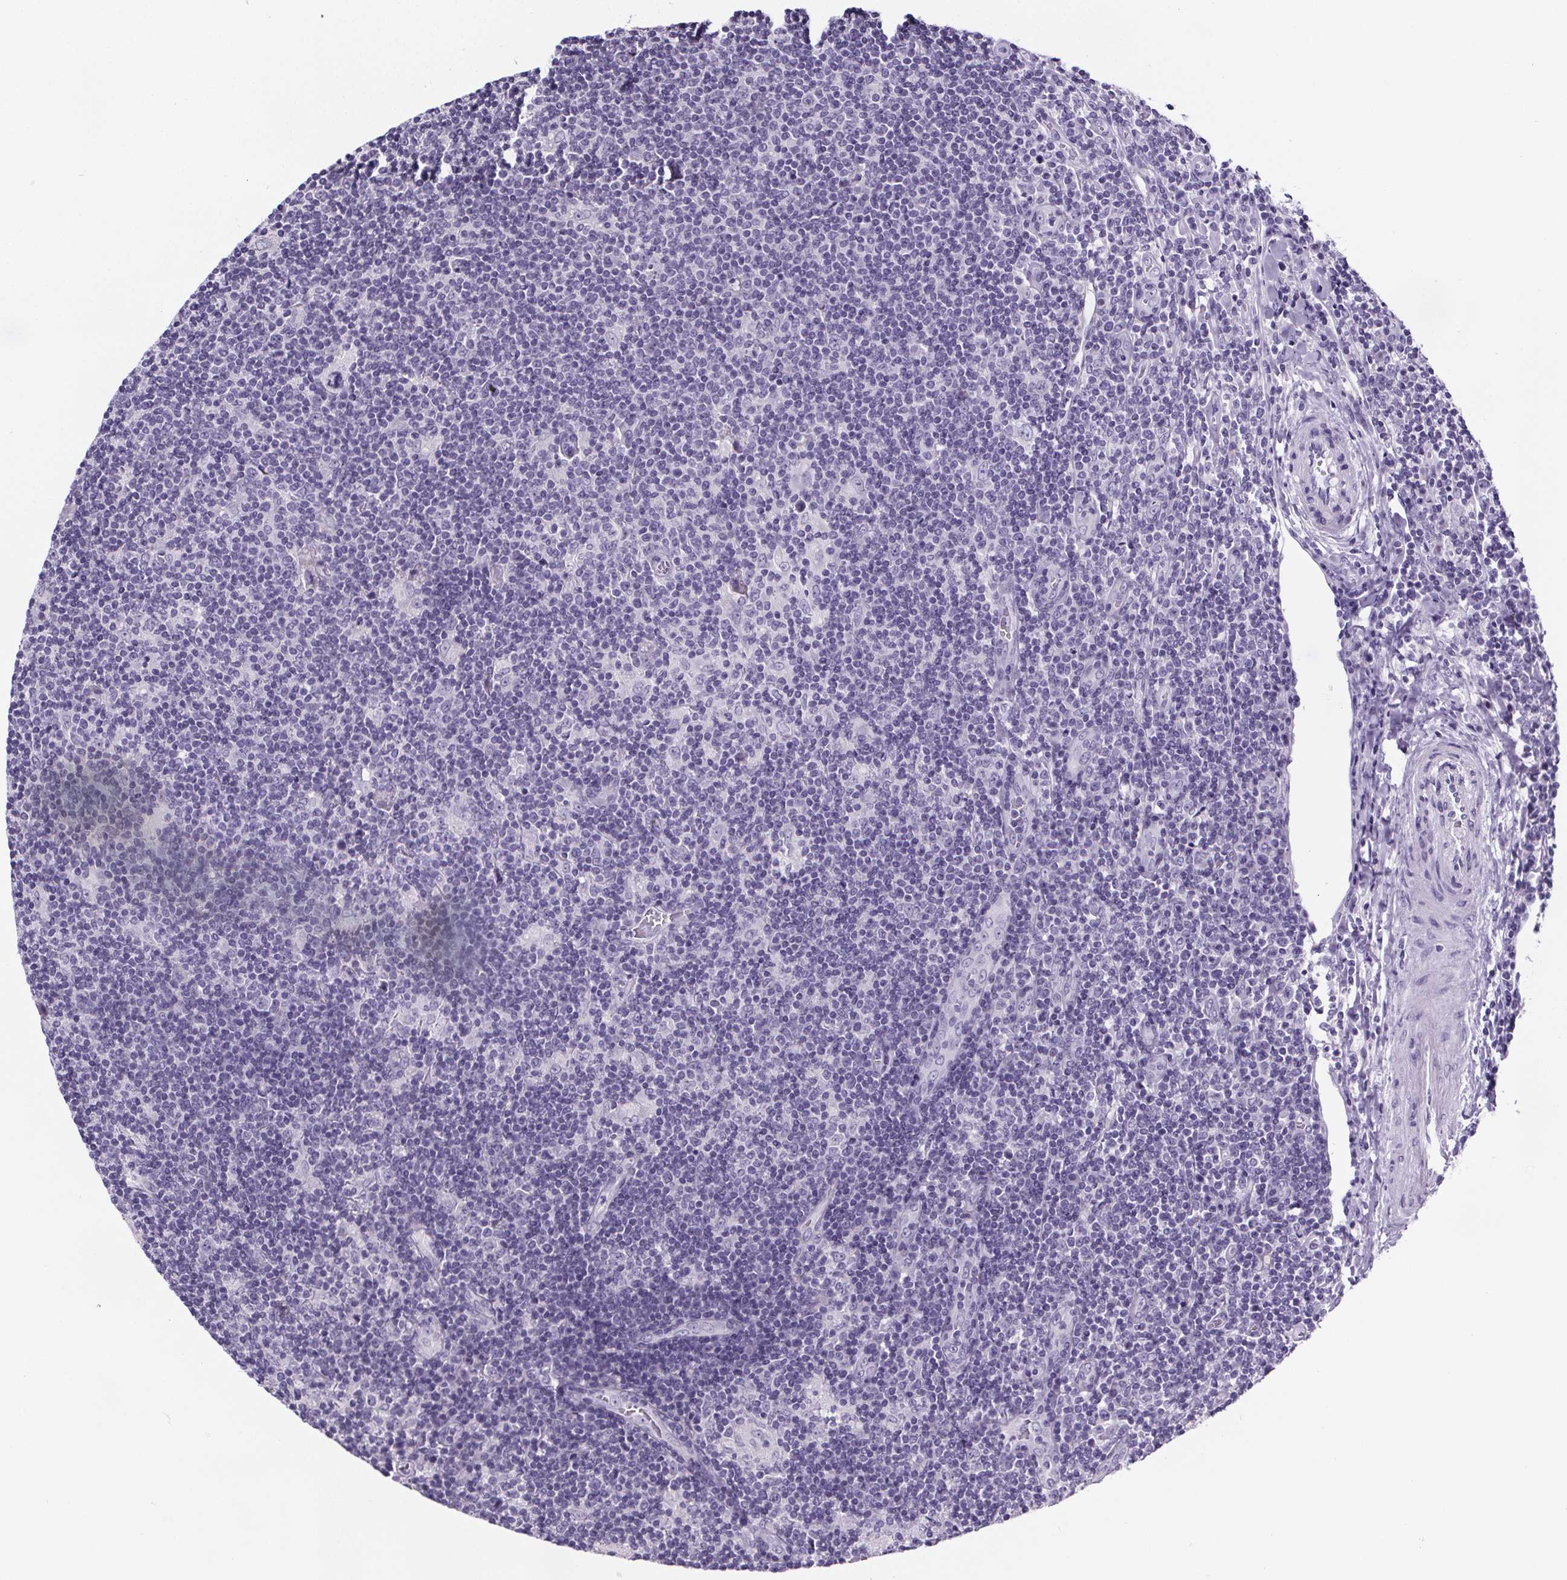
{"staining": {"intensity": "negative", "quantity": "none", "location": "none"}, "tissue": "lymphoma", "cell_type": "Tumor cells", "image_type": "cancer", "snomed": [{"axis": "morphology", "description": "Hodgkin's disease, NOS"}, {"axis": "topography", "description": "Lymph node"}], "caption": "DAB (3,3'-diaminobenzidine) immunohistochemical staining of human lymphoma shows no significant positivity in tumor cells.", "gene": "CUBN", "patient": {"sex": "male", "age": 40}}